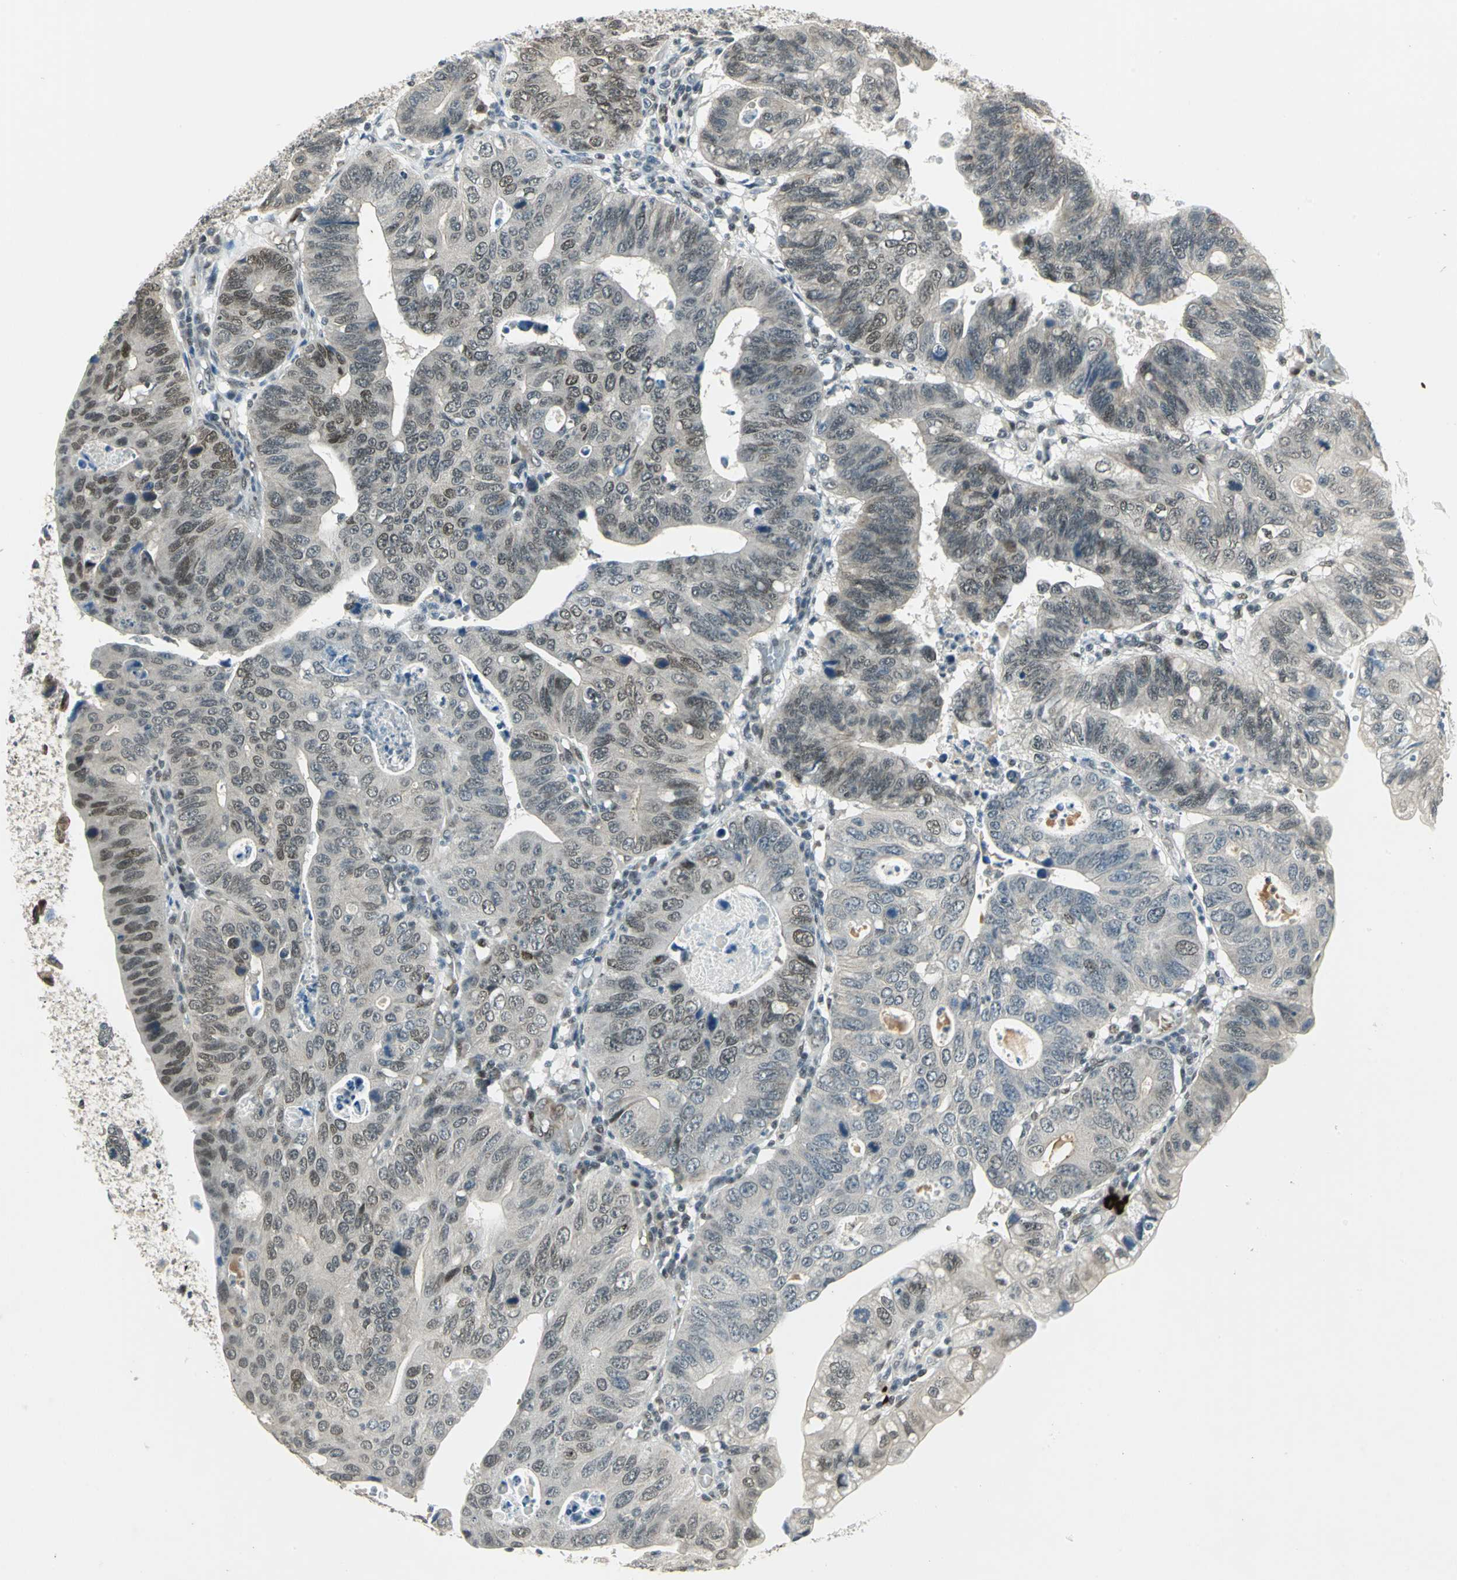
{"staining": {"intensity": "weak", "quantity": "<25%", "location": "cytoplasmic/membranous"}, "tissue": "stomach cancer", "cell_type": "Tumor cells", "image_type": "cancer", "snomed": [{"axis": "morphology", "description": "Adenocarcinoma, NOS"}, {"axis": "topography", "description": "Stomach"}], "caption": "Immunohistochemistry (IHC) photomicrograph of neoplastic tissue: stomach cancer (adenocarcinoma) stained with DAB exhibits no significant protein expression in tumor cells. (Brightfield microscopy of DAB immunohistochemistry (IHC) at high magnification).", "gene": "RAD17", "patient": {"sex": "male", "age": 59}}